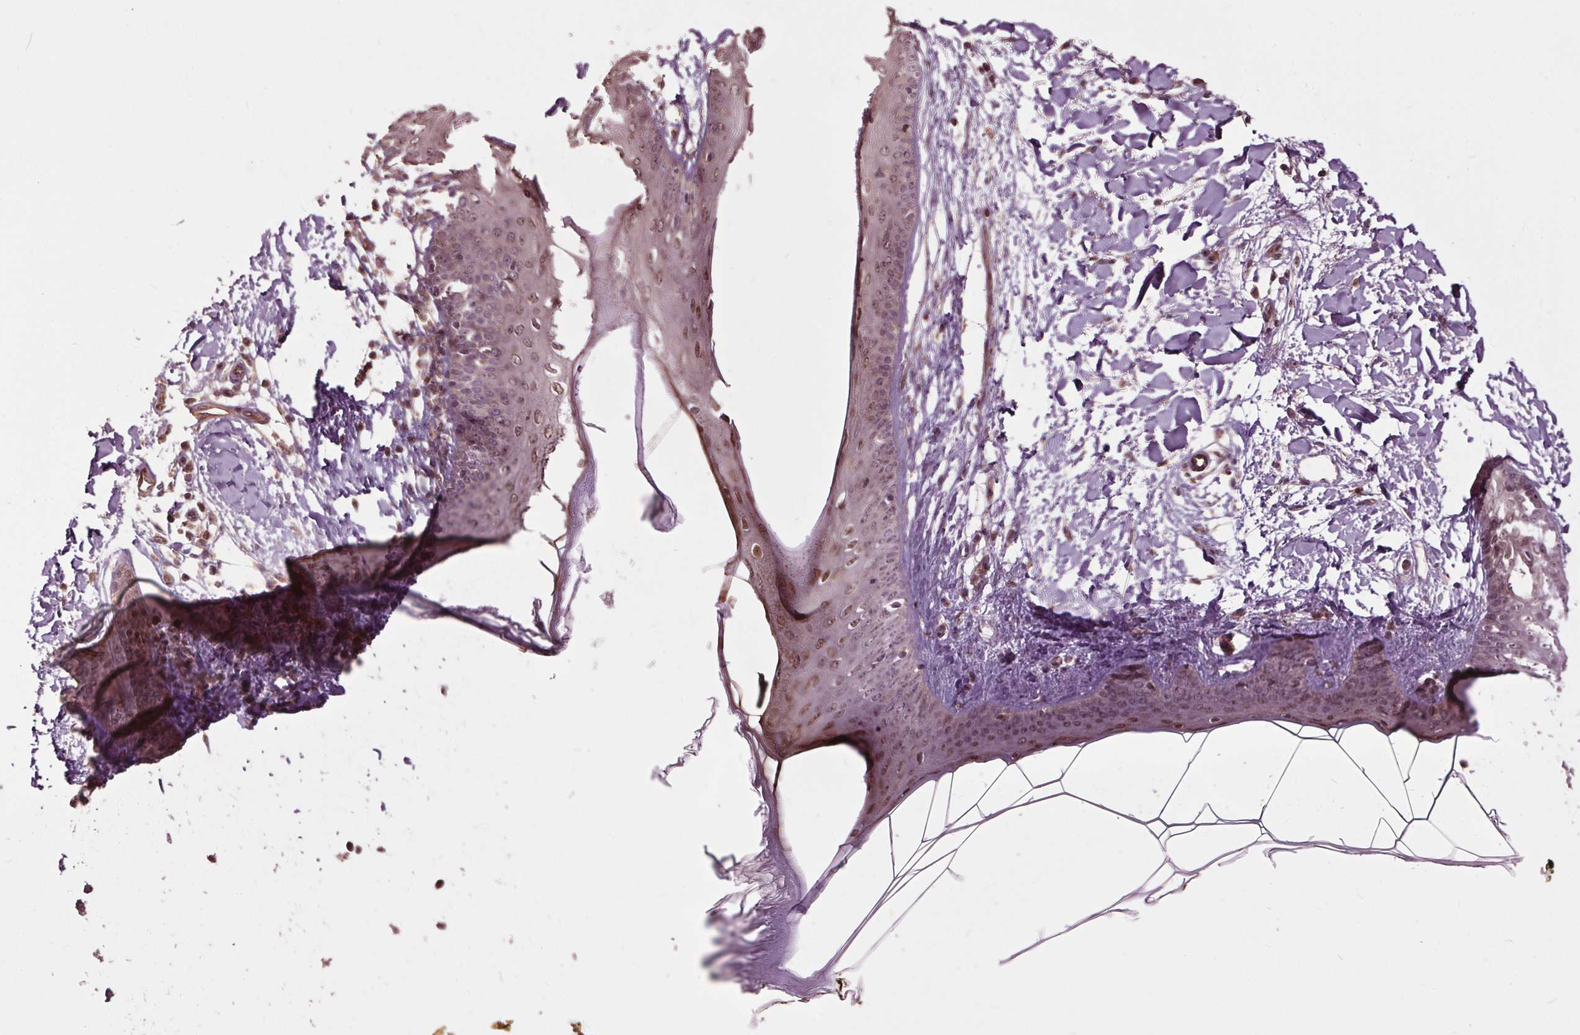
{"staining": {"intensity": "negative", "quantity": "none", "location": "none"}, "tissue": "skin", "cell_type": "Fibroblasts", "image_type": "normal", "snomed": [{"axis": "morphology", "description": "Normal tissue, NOS"}, {"axis": "topography", "description": "Skin"}], "caption": "Micrograph shows no protein positivity in fibroblasts of normal skin. (Stains: DAB immunohistochemistry with hematoxylin counter stain, Microscopy: brightfield microscopy at high magnification).", "gene": "CEP95", "patient": {"sex": "female", "age": 34}}